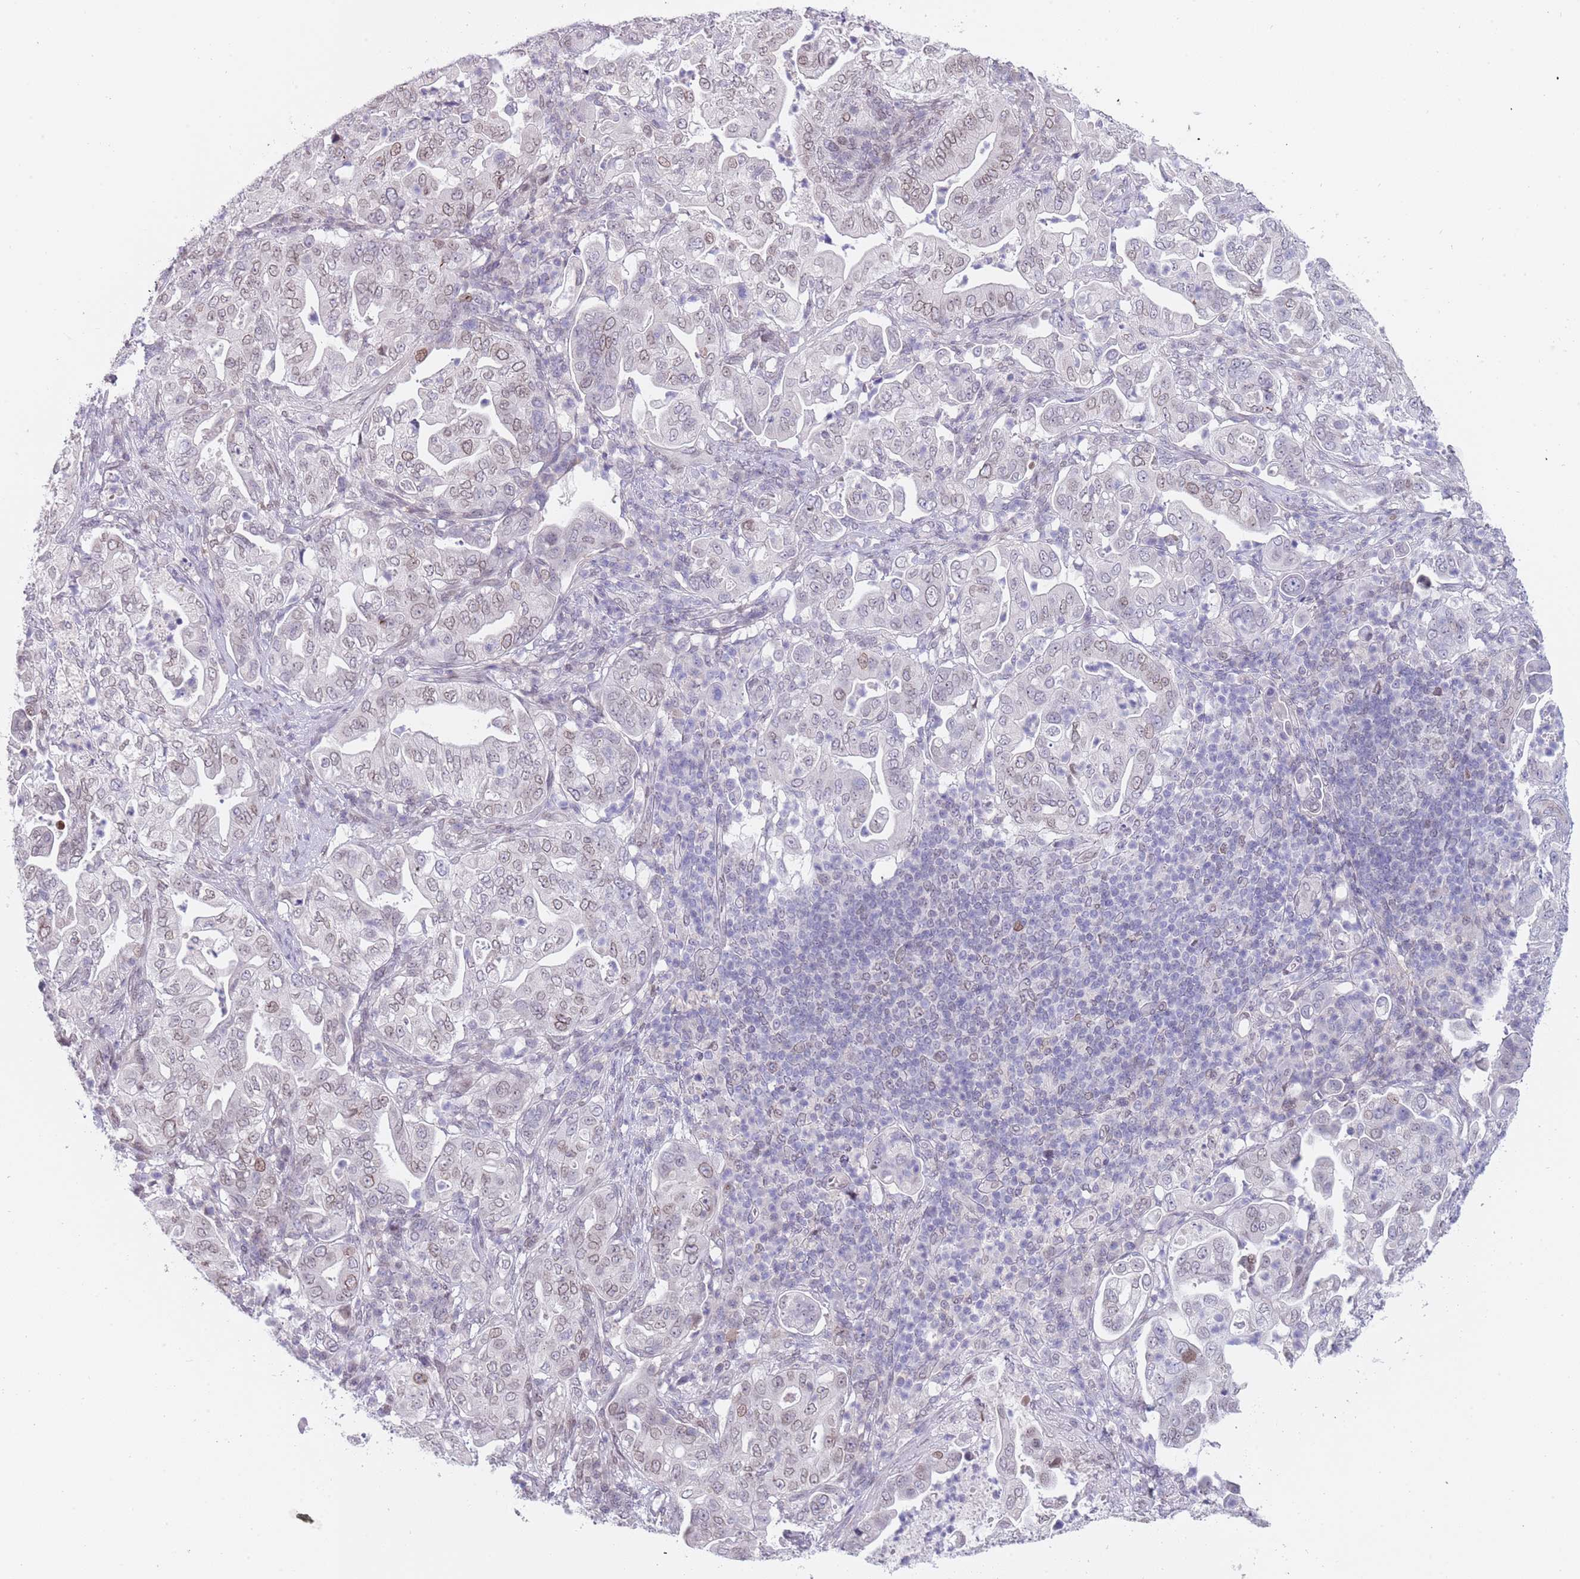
{"staining": {"intensity": "negative", "quantity": "none", "location": "none"}, "tissue": "pancreatic cancer", "cell_type": "Tumor cells", "image_type": "cancer", "snomed": [{"axis": "morphology", "description": "Normal tissue, NOS"}, {"axis": "morphology", "description": "Adenocarcinoma, NOS"}, {"axis": "topography", "description": "Lymph node"}, {"axis": "topography", "description": "Pancreas"}], "caption": "Pancreatic adenocarcinoma stained for a protein using immunohistochemistry shows no staining tumor cells.", "gene": "KLHDC2", "patient": {"sex": "female", "age": 67}}